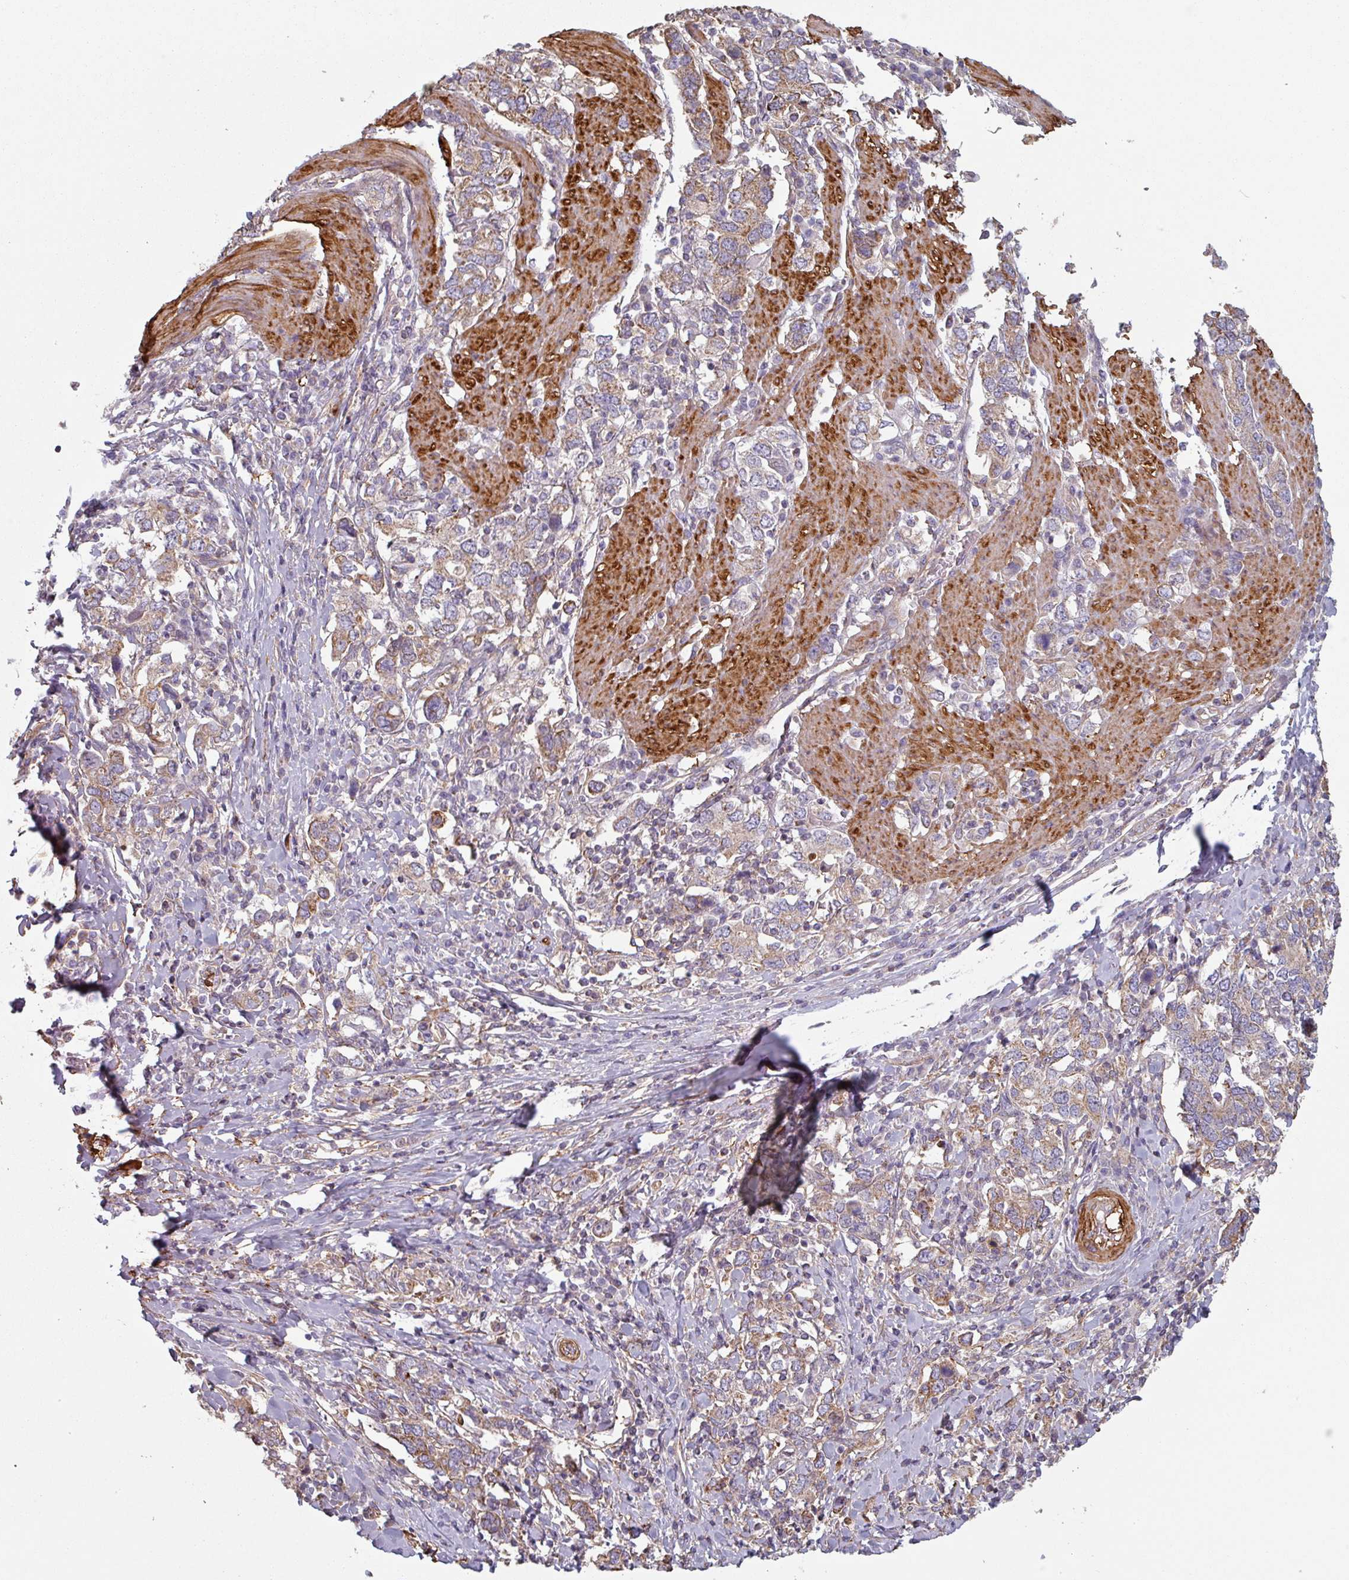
{"staining": {"intensity": "moderate", "quantity": "25%-75%", "location": "cytoplasmic/membranous"}, "tissue": "stomach cancer", "cell_type": "Tumor cells", "image_type": "cancer", "snomed": [{"axis": "morphology", "description": "Adenocarcinoma, NOS"}, {"axis": "topography", "description": "Stomach, upper"}, {"axis": "topography", "description": "Stomach"}], "caption": "Tumor cells show medium levels of moderate cytoplasmic/membranous positivity in about 25%-75% of cells in human stomach cancer (adenocarcinoma).", "gene": "GSTA4", "patient": {"sex": "male", "age": 62}}